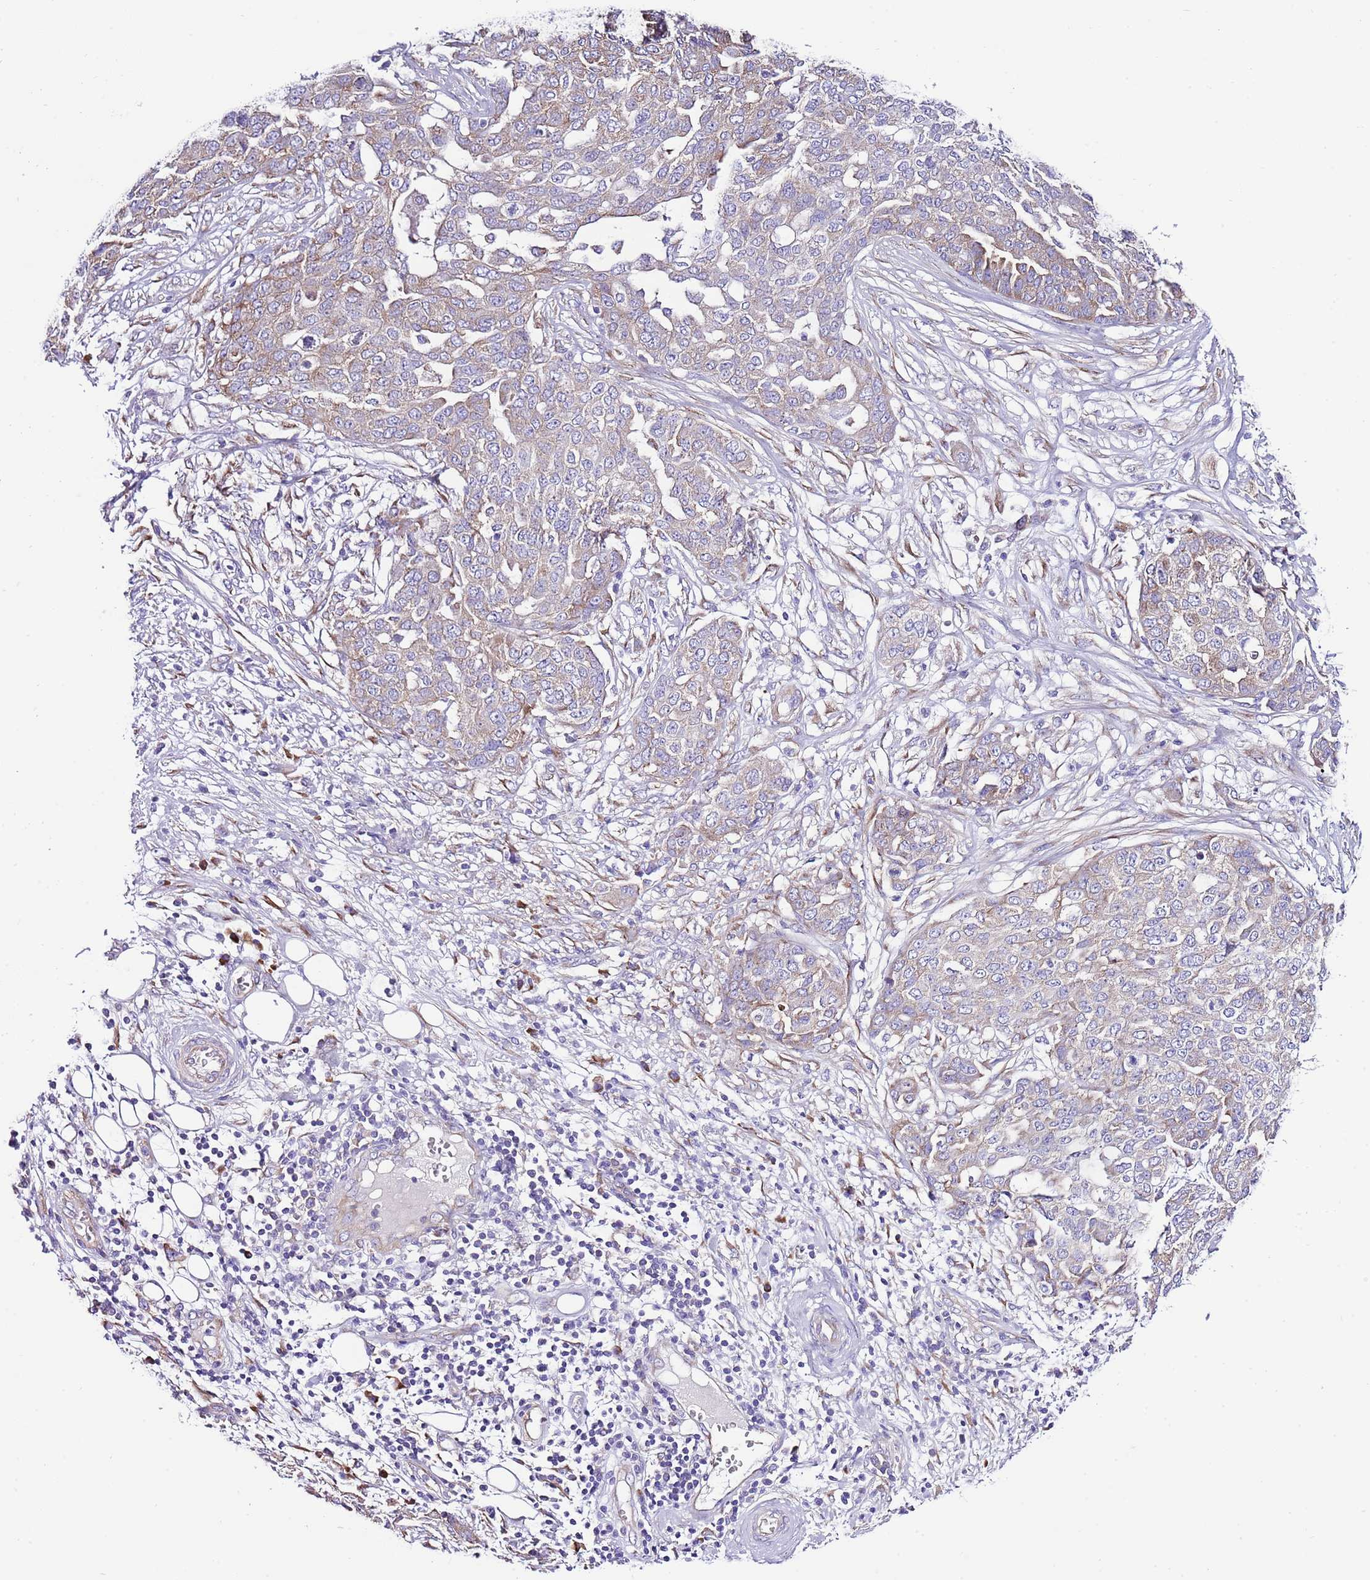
{"staining": {"intensity": "weak", "quantity": "25%-75%", "location": "cytoplasmic/membranous"}, "tissue": "ovarian cancer", "cell_type": "Tumor cells", "image_type": "cancer", "snomed": [{"axis": "morphology", "description": "Cystadenocarcinoma, serous, NOS"}, {"axis": "topography", "description": "Soft tissue"}, {"axis": "topography", "description": "Ovary"}], "caption": "DAB immunohistochemical staining of human serous cystadenocarcinoma (ovarian) reveals weak cytoplasmic/membranous protein expression in about 25%-75% of tumor cells.", "gene": "RPS10", "patient": {"sex": "female", "age": 57}}